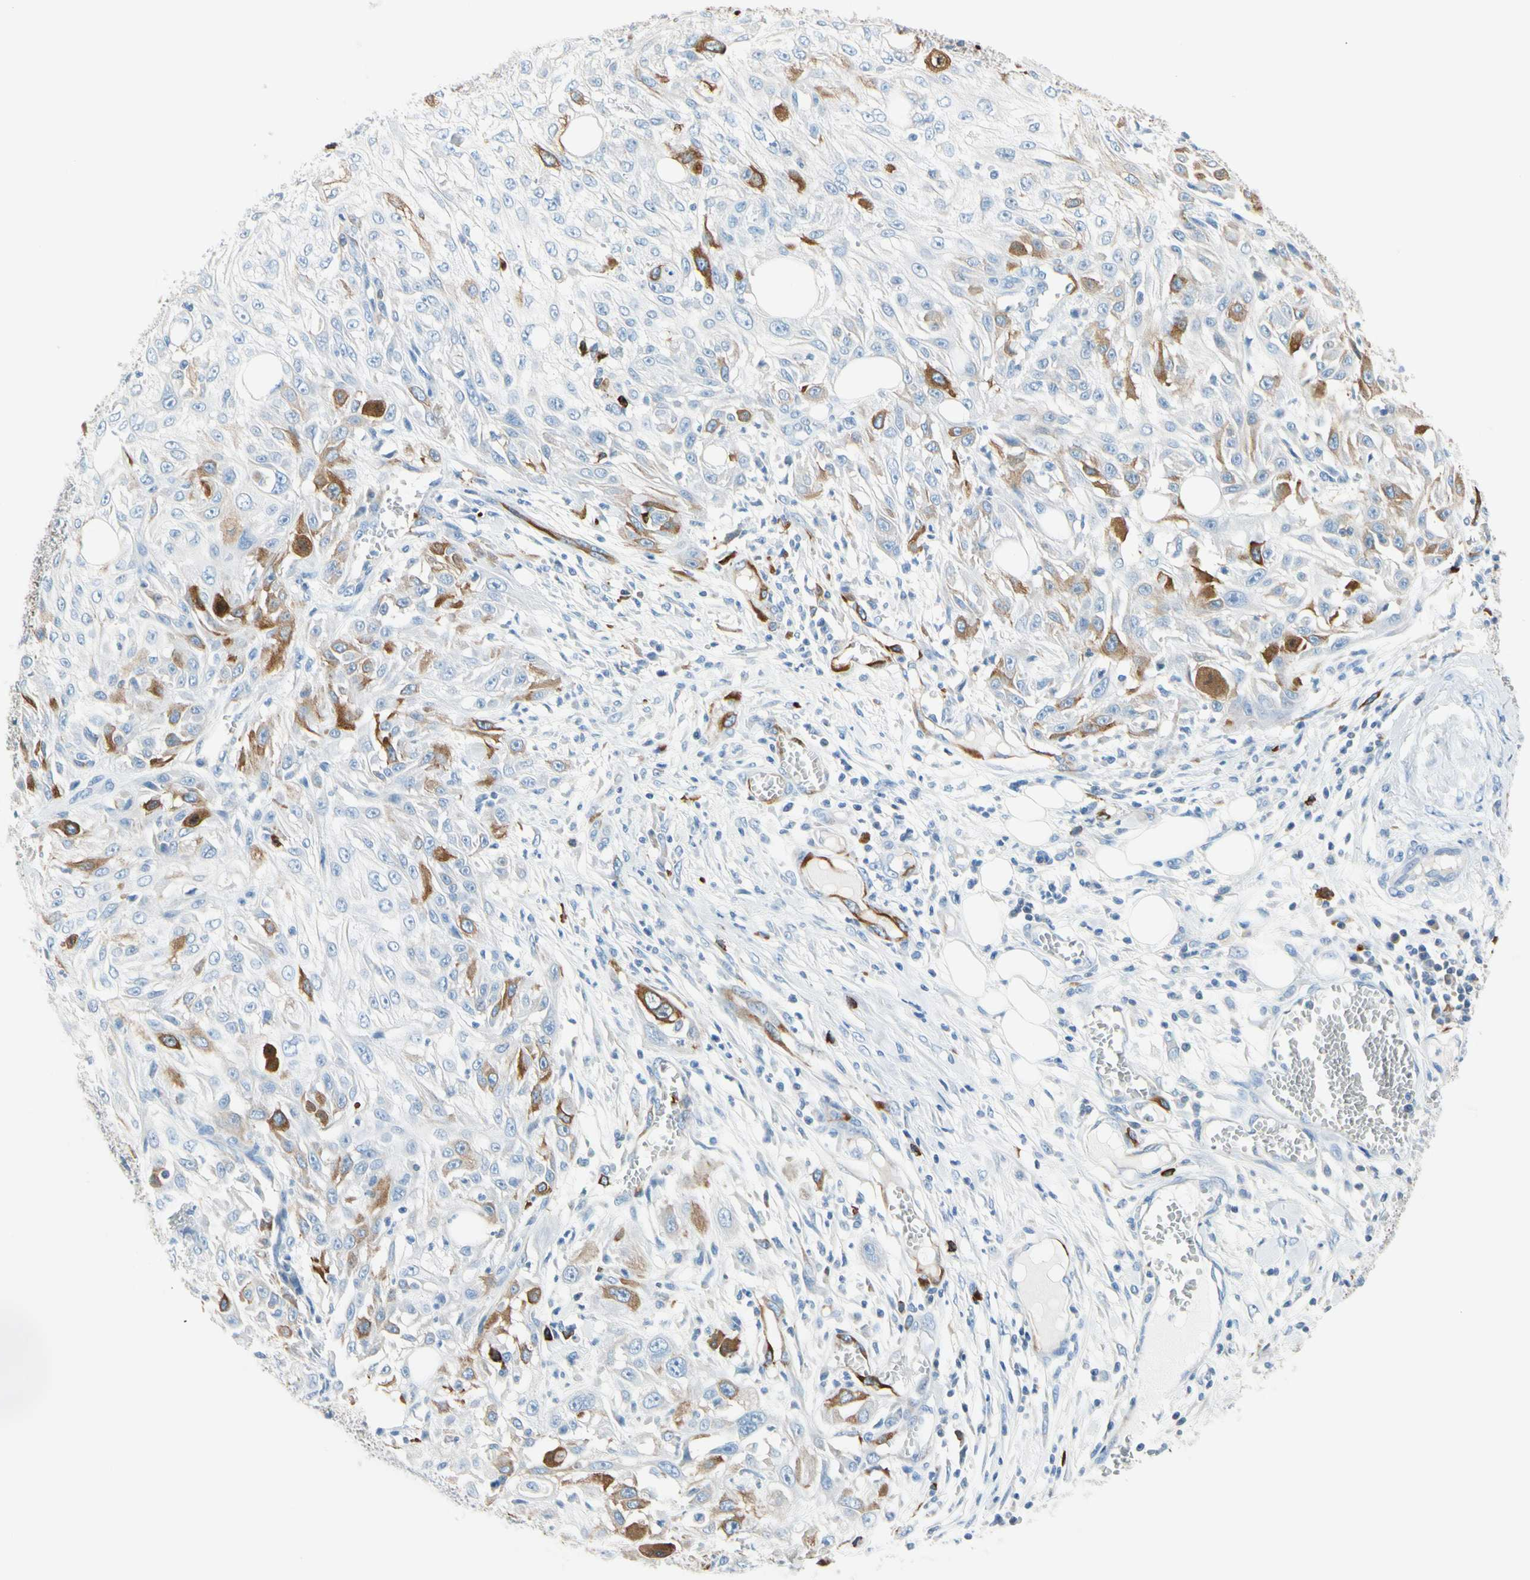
{"staining": {"intensity": "moderate", "quantity": "25%-75%", "location": "cytoplasmic/membranous"}, "tissue": "skin cancer", "cell_type": "Tumor cells", "image_type": "cancer", "snomed": [{"axis": "morphology", "description": "Squamous cell carcinoma, NOS"}, {"axis": "topography", "description": "Skin"}], "caption": "Squamous cell carcinoma (skin) tissue demonstrates moderate cytoplasmic/membranous staining in about 25%-75% of tumor cells", "gene": "TACC3", "patient": {"sex": "male", "age": 75}}